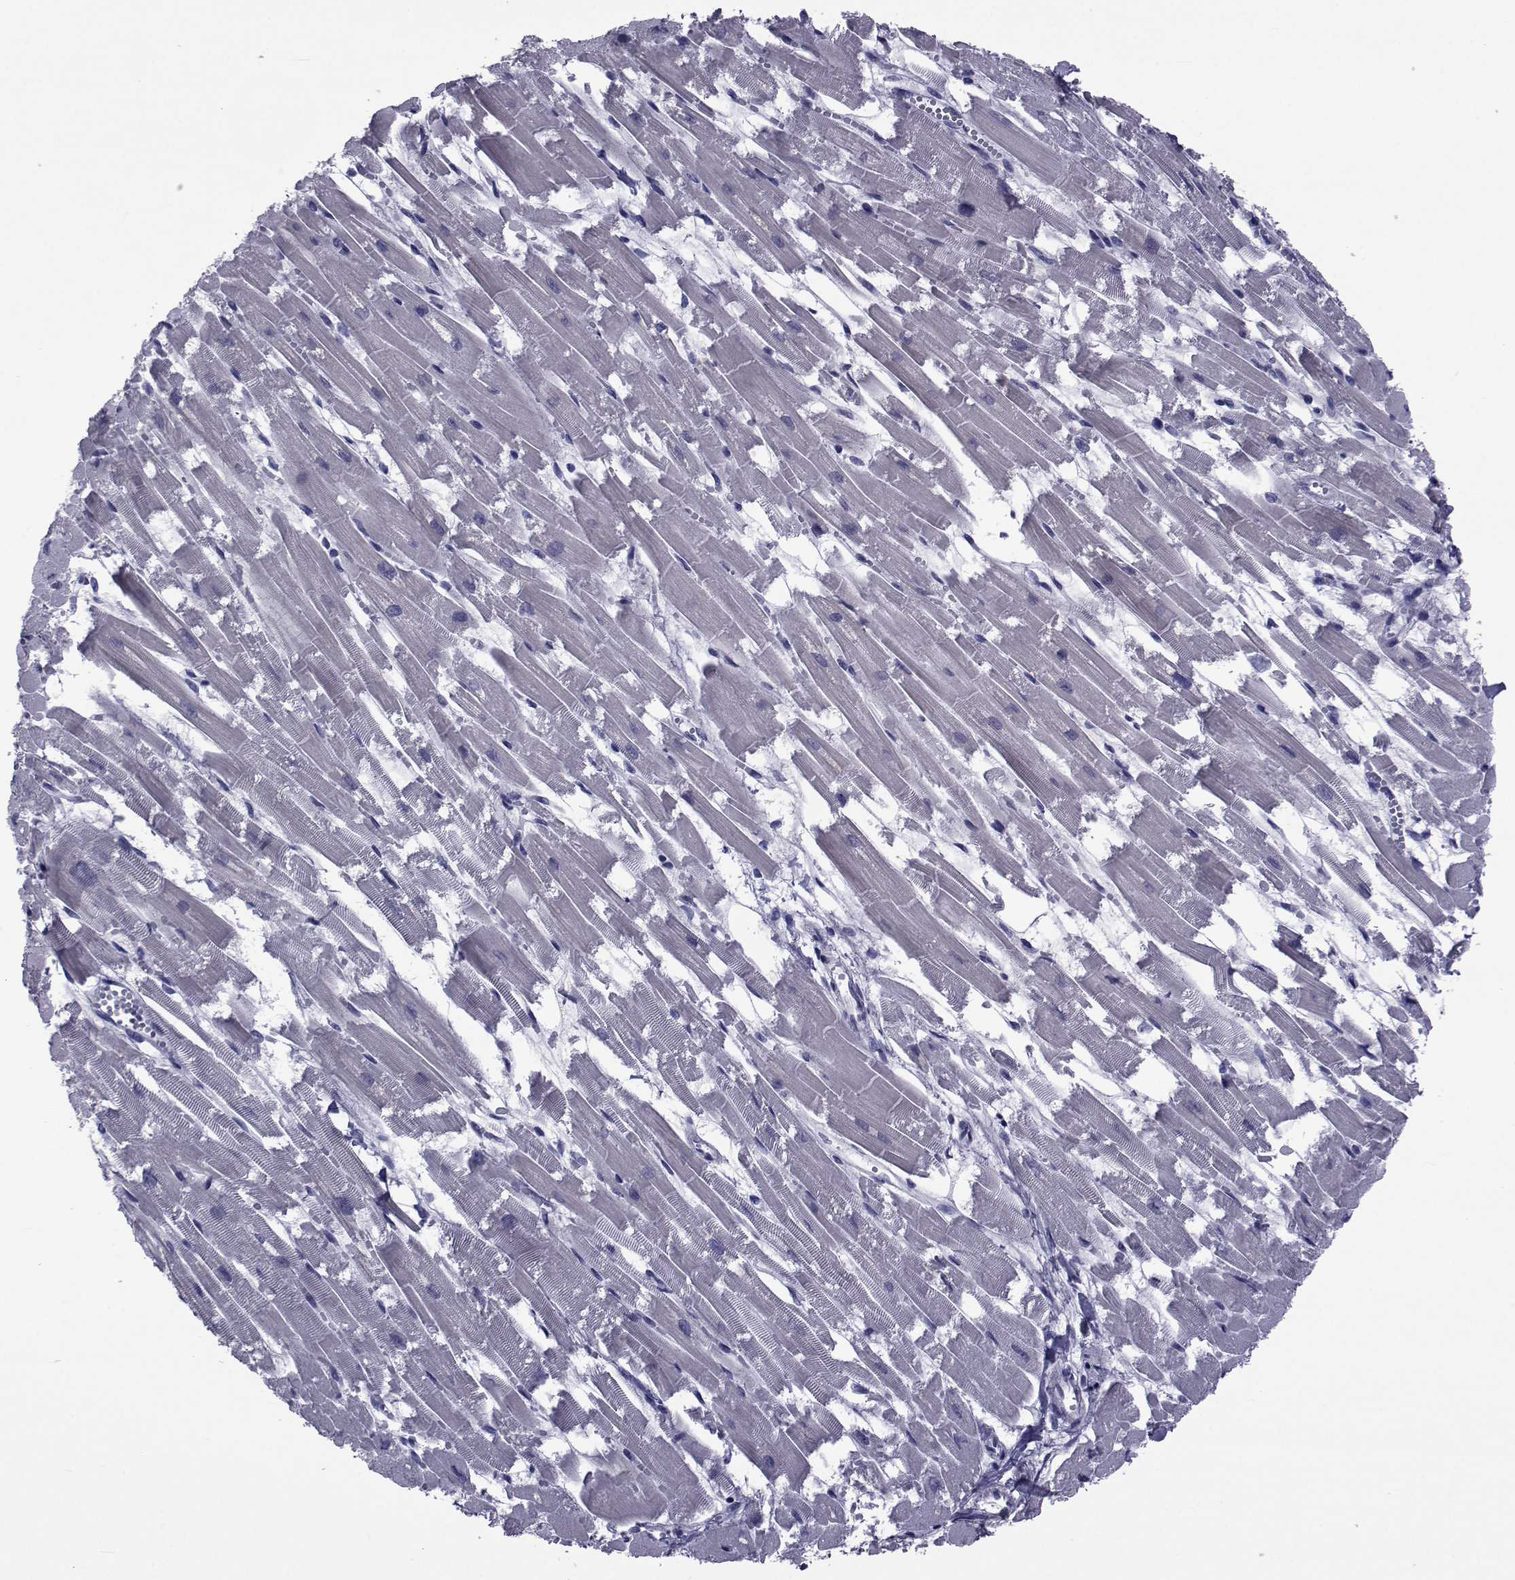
{"staining": {"intensity": "negative", "quantity": "none", "location": "none"}, "tissue": "heart muscle", "cell_type": "Cardiomyocytes", "image_type": "normal", "snomed": [{"axis": "morphology", "description": "Normal tissue, NOS"}, {"axis": "topography", "description": "Heart"}], "caption": "Protein analysis of normal heart muscle reveals no significant positivity in cardiomyocytes.", "gene": "GKAP1", "patient": {"sex": "female", "age": 52}}